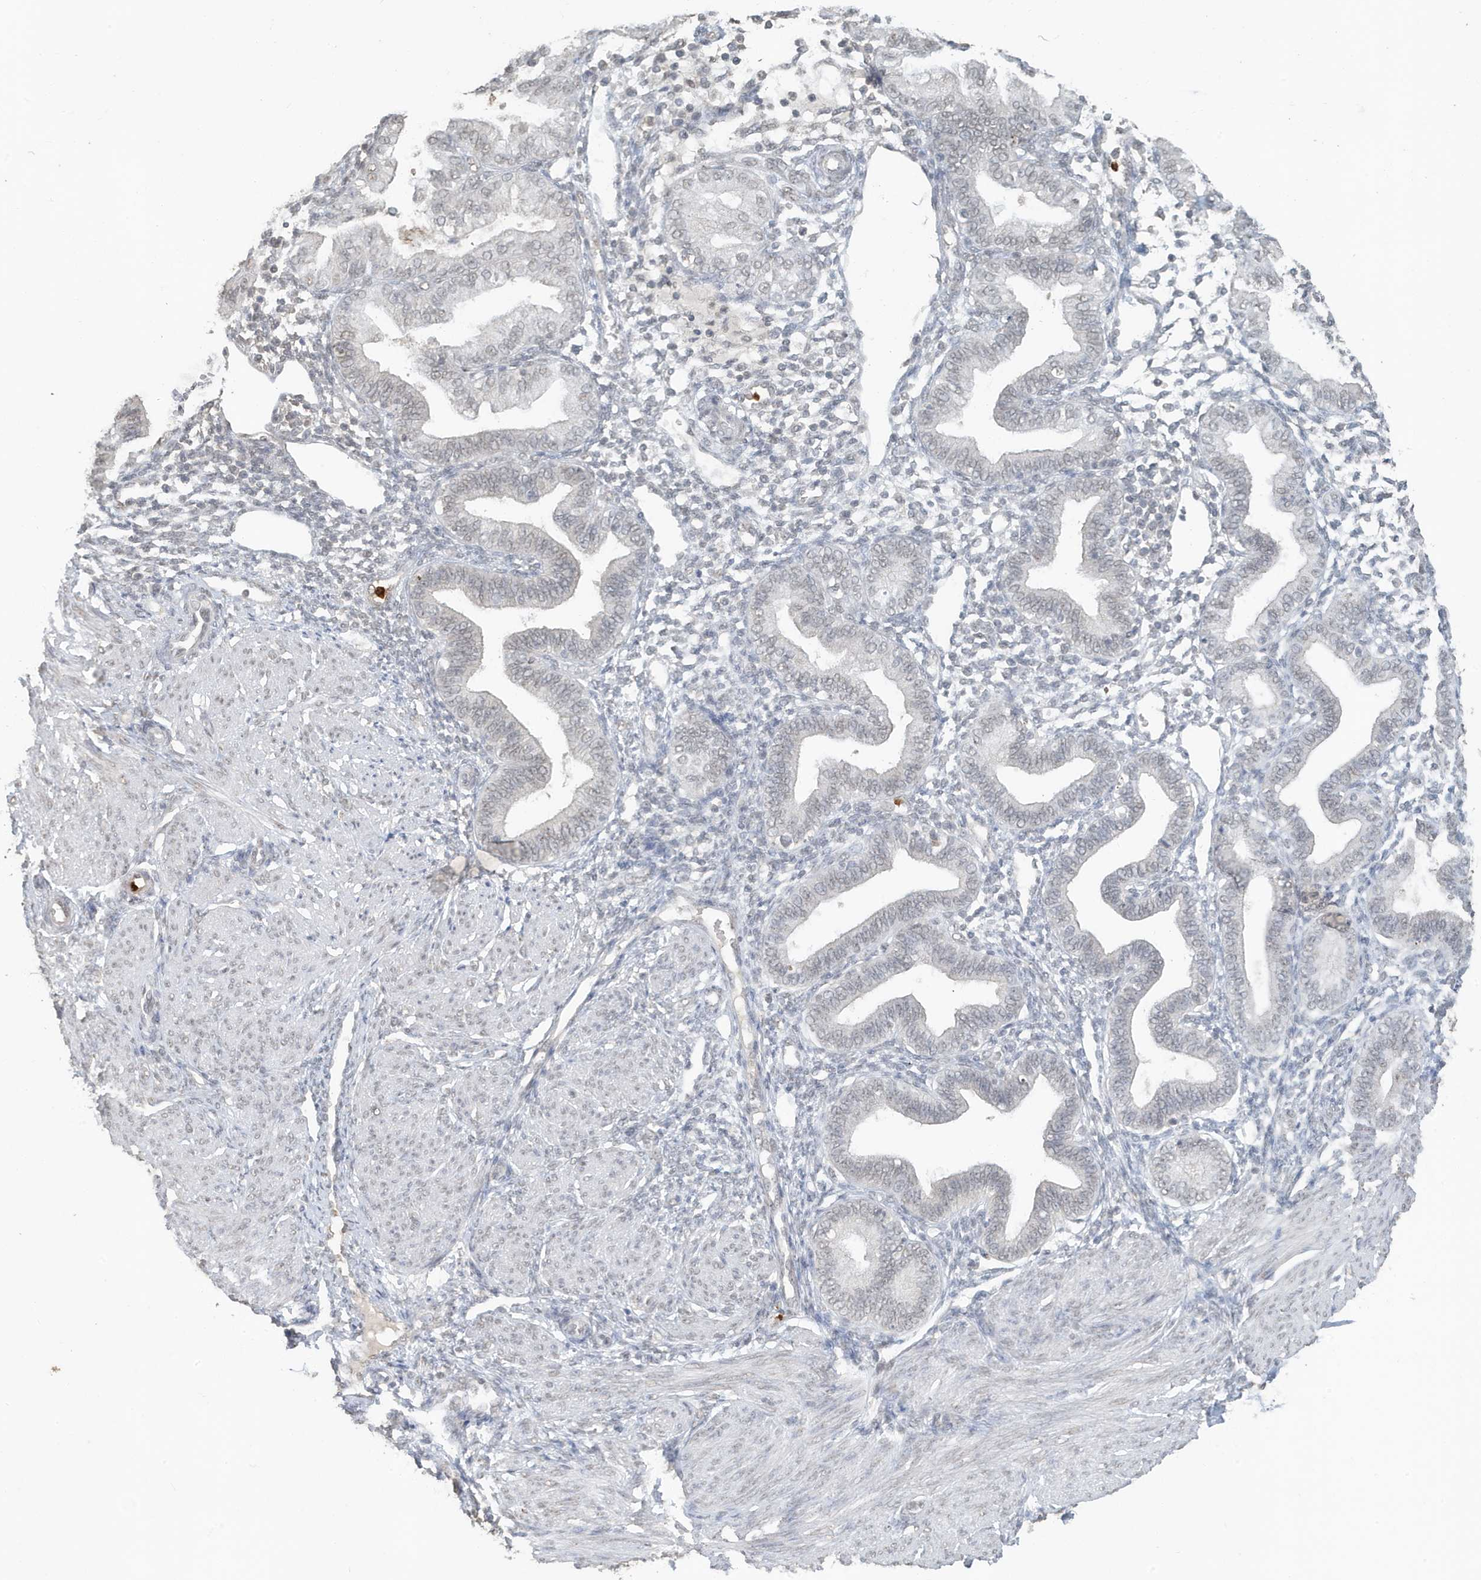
{"staining": {"intensity": "negative", "quantity": "none", "location": "none"}, "tissue": "endometrium", "cell_type": "Cells in endometrial stroma", "image_type": "normal", "snomed": [{"axis": "morphology", "description": "Normal tissue, NOS"}, {"axis": "topography", "description": "Endometrium"}], "caption": "A high-resolution image shows immunohistochemistry staining of unremarkable endometrium, which shows no significant positivity in cells in endometrial stroma. (Immunohistochemistry, brightfield microscopy, high magnification).", "gene": "DEFA1", "patient": {"sex": "female", "age": 53}}